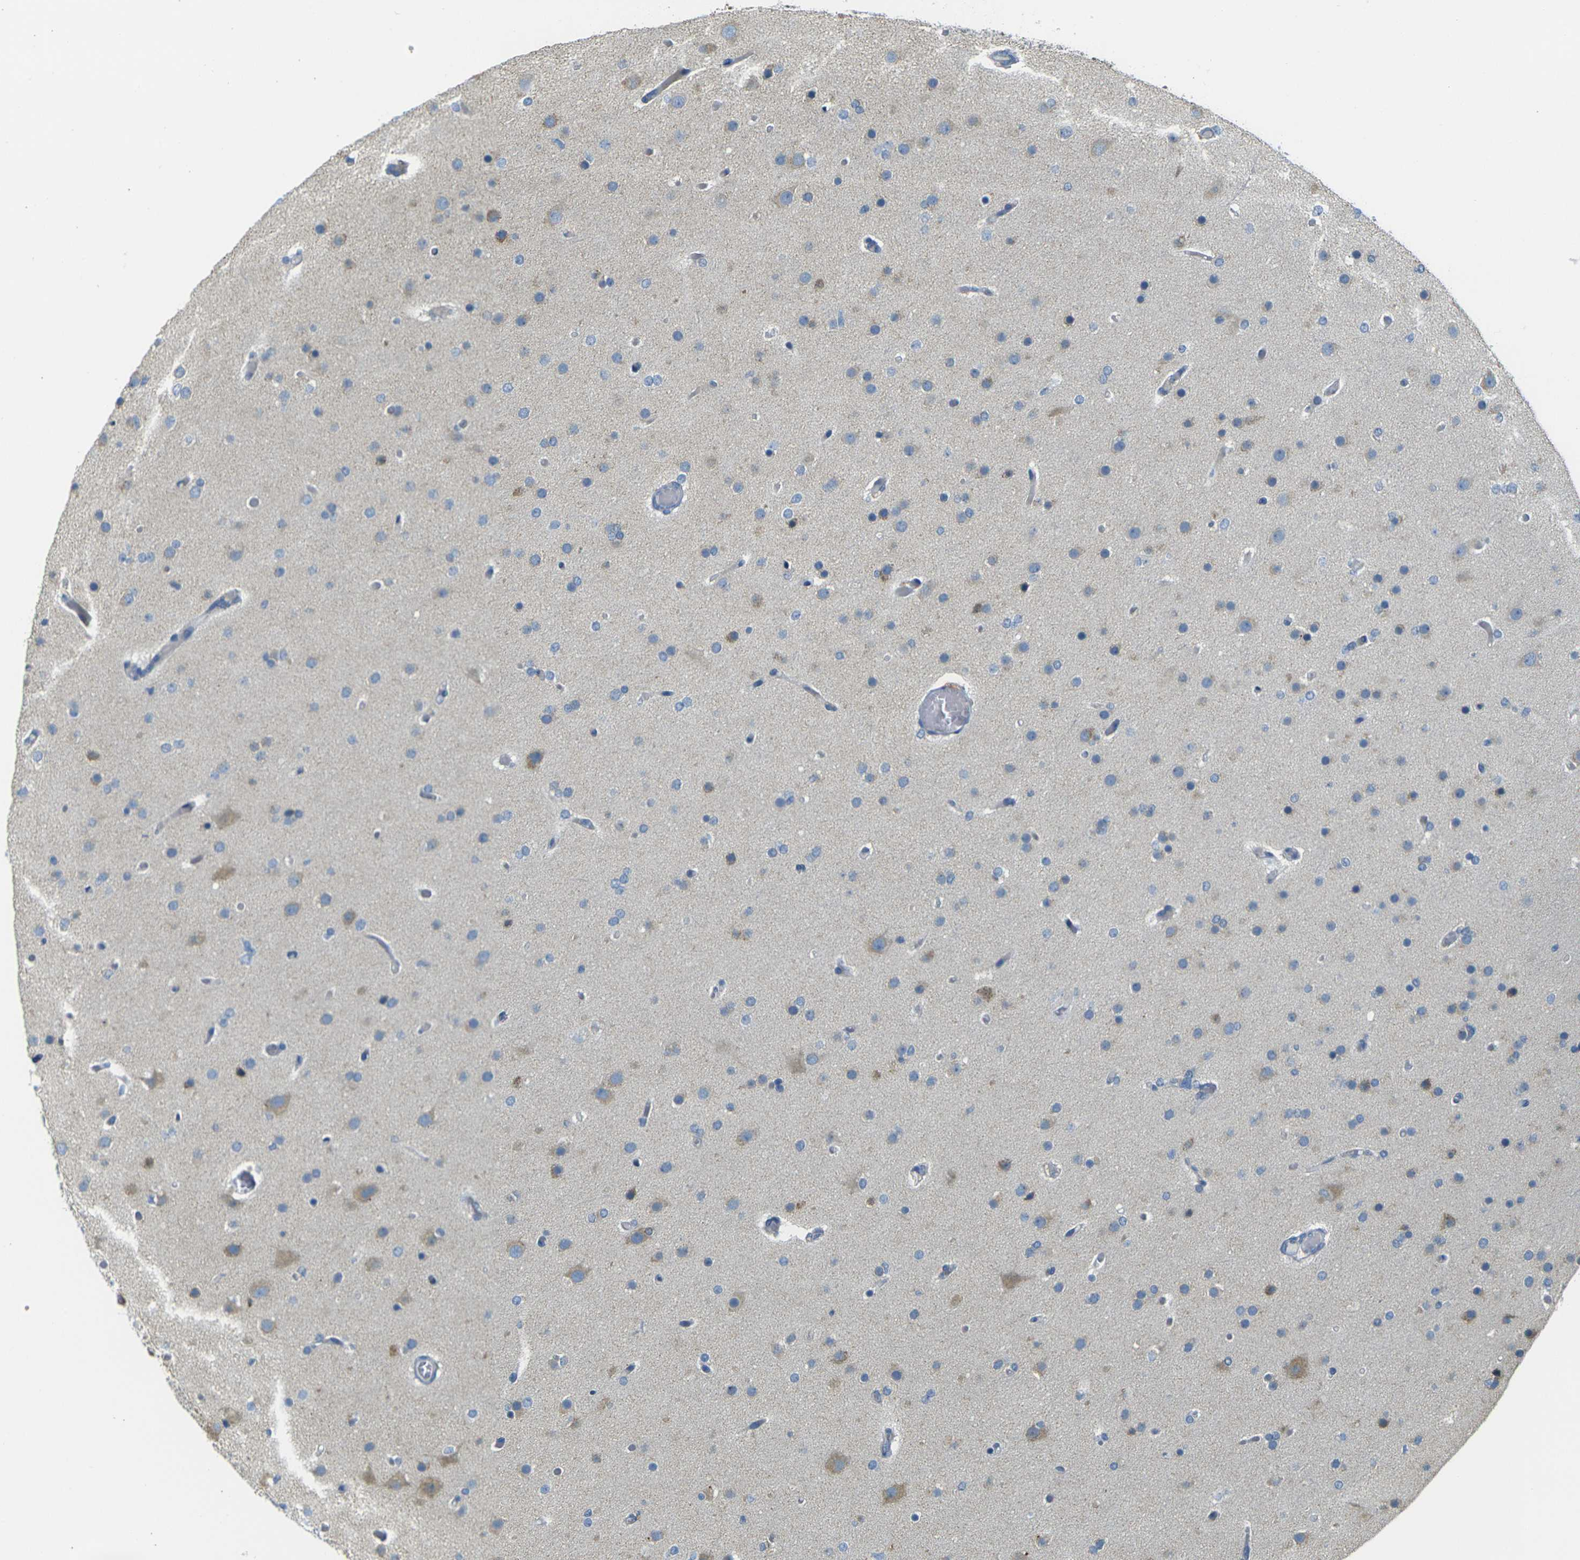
{"staining": {"intensity": "weak", "quantity": "<25%", "location": "cytoplasmic/membranous"}, "tissue": "glioma", "cell_type": "Tumor cells", "image_type": "cancer", "snomed": [{"axis": "morphology", "description": "Glioma, malignant, High grade"}, {"axis": "topography", "description": "Cerebral cortex"}], "caption": "There is no significant expression in tumor cells of malignant glioma (high-grade). (Stains: DAB immunohistochemistry (IHC) with hematoxylin counter stain, Microscopy: brightfield microscopy at high magnification).", "gene": "PARD6B", "patient": {"sex": "female", "age": 36}}